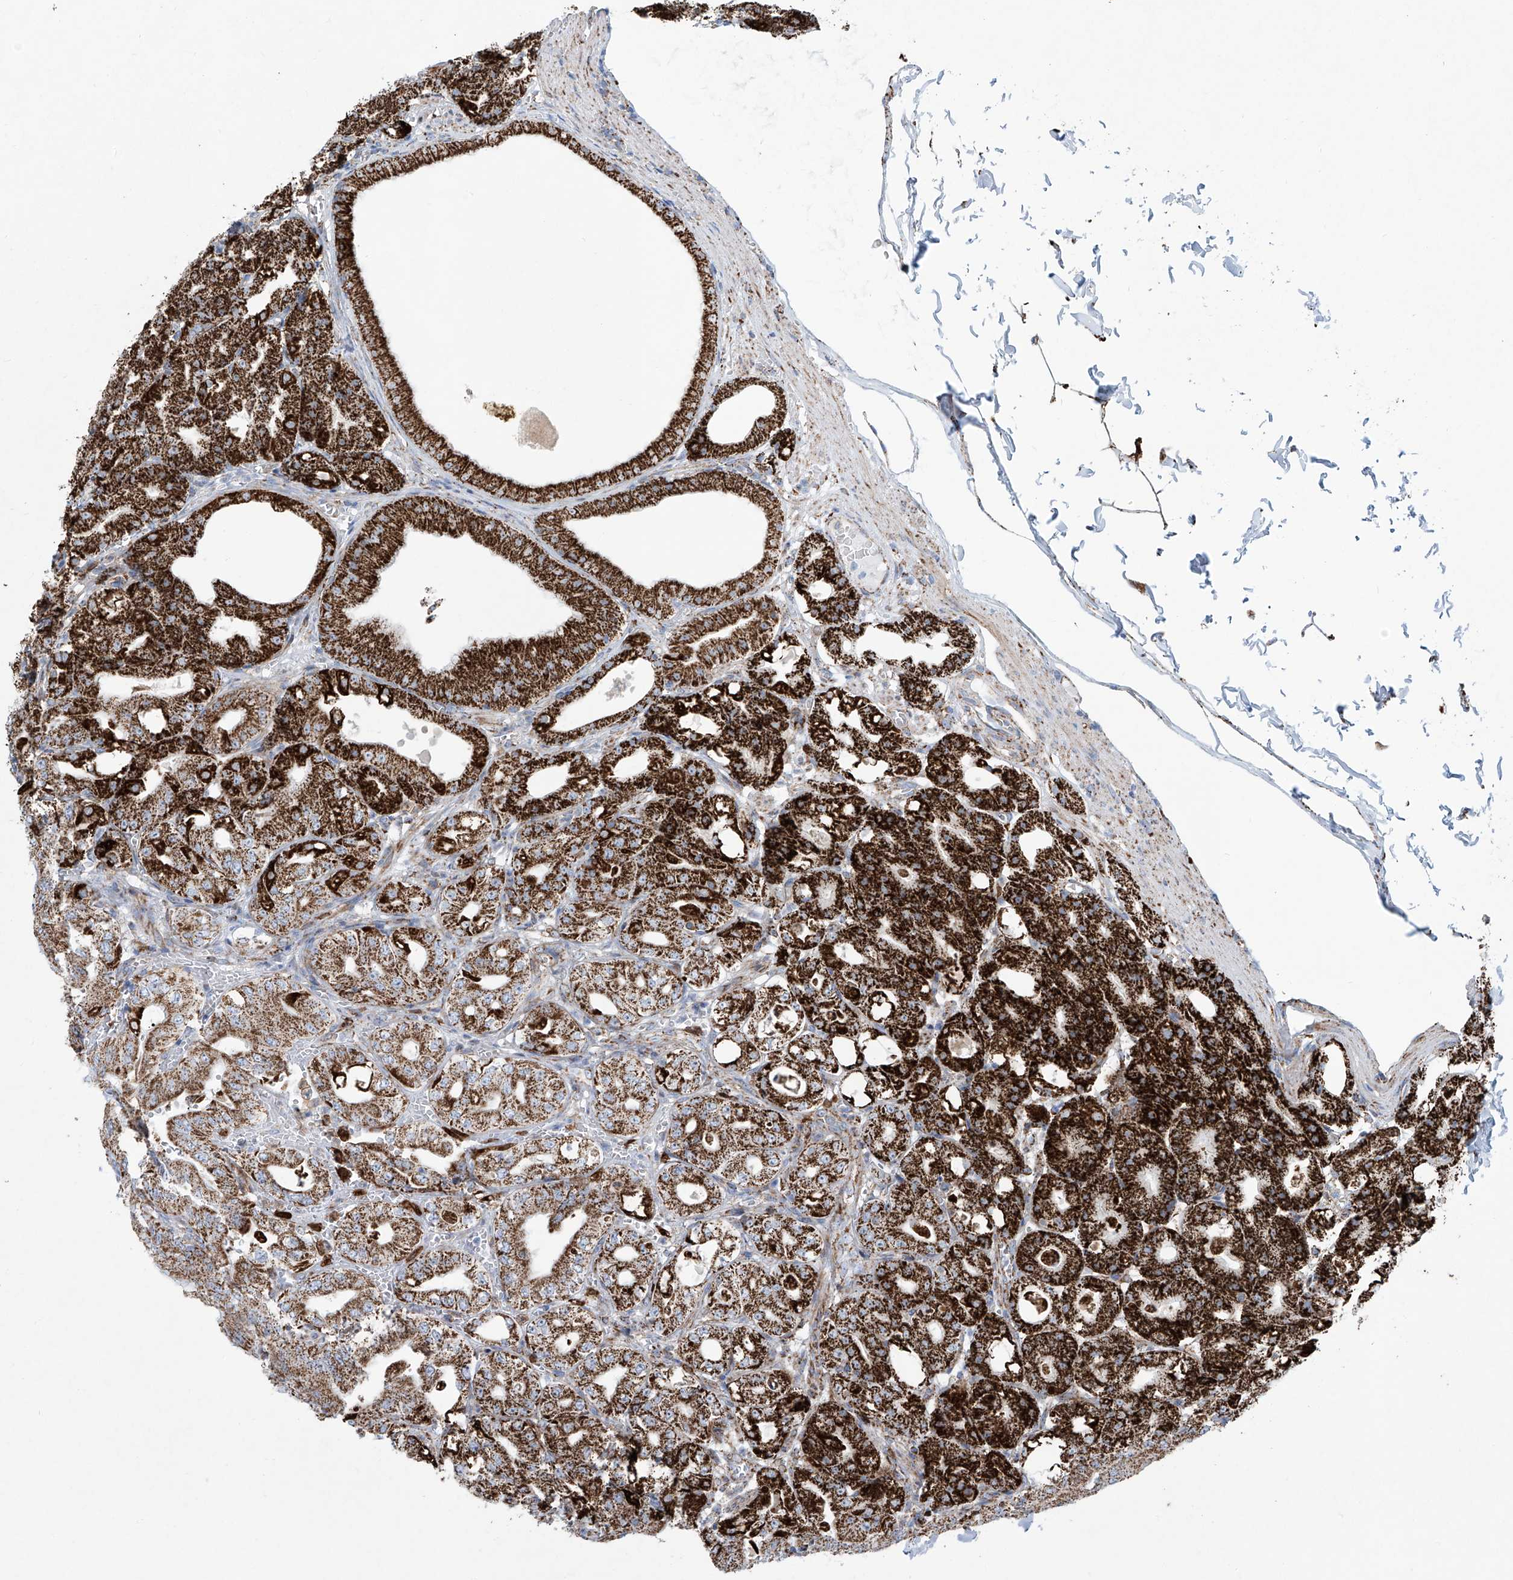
{"staining": {"intensity": "strong", "quantity": ">75%", "location": "cytoplasmic/membranous"}, "tissue": "stomach", "cell_type": "Glandular cells", "image_type": "normal", "snomed": [{"axis": "morphology", "description": "Normal tissue, NOS"}, {"axis": "topography", "description": "Stomach, lower"}], "caption": "A high amount of strong cytoplasmic/membranous positivity is appreciated in about >75% of glandular cells in unremarkable stomach.", "gene": "ALDH6A1", "patient": {"sex": "male", "age": 71}}